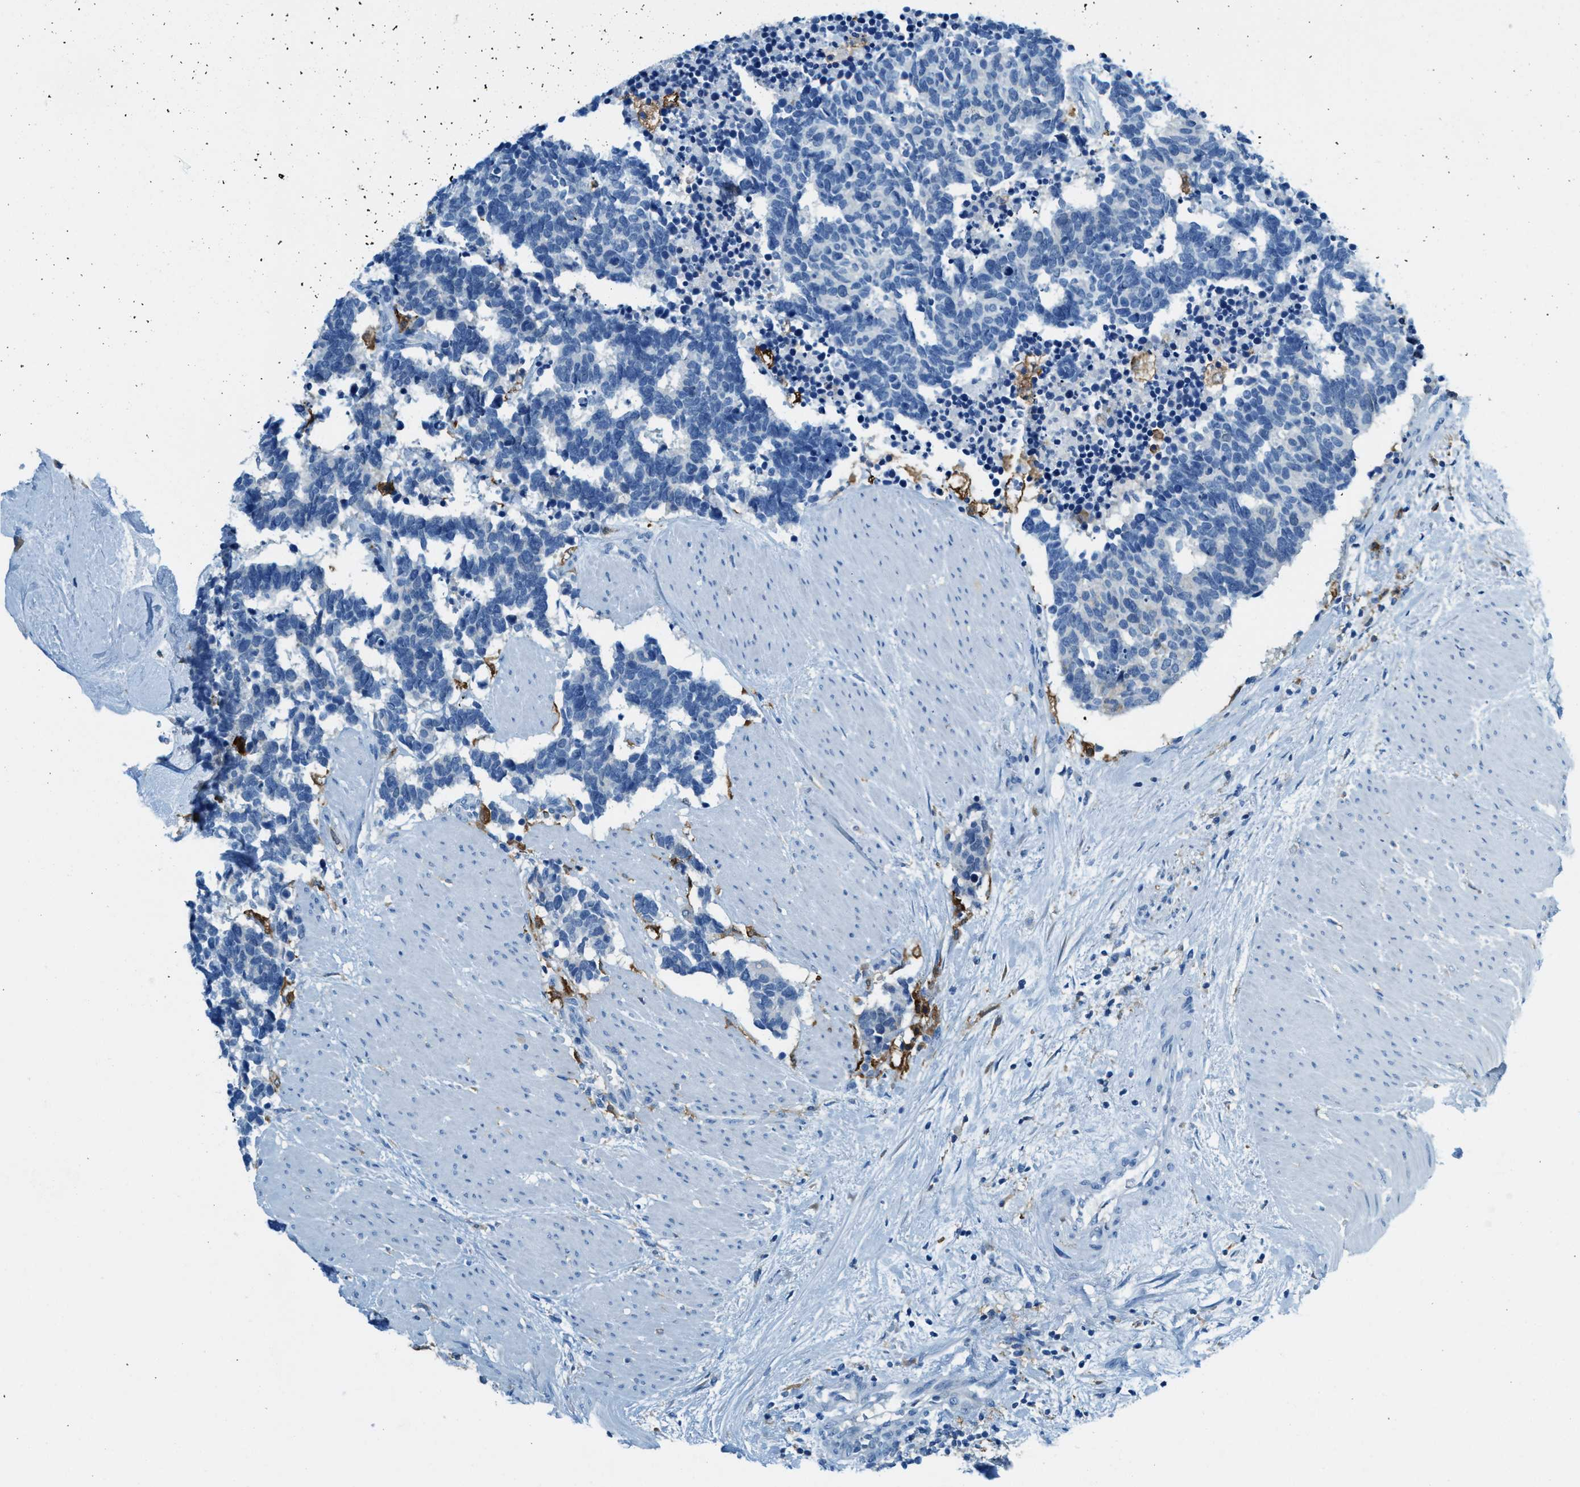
{"staining": {"intensity": "negative", "quantity": "none", "location": "none"}, "tissue": "carcinoid", "cell_type": "Tumor cells", "image_type": "cancer", "snomed": [{"axis": "morphology", "description": "Carcinoma, NOS"}, {"axis": "morphology", "description": "Carcinoid, malignant, NOS"}, {"axis": "topography", "description": "Urinary bladder"}], "caption": "Immunohistochemical staining of carcinoid (malignant) demonstrates no significant staining in tumor cells.", "gene": "MATCAP2", "patient": {"sex": "male", "age": 57}}